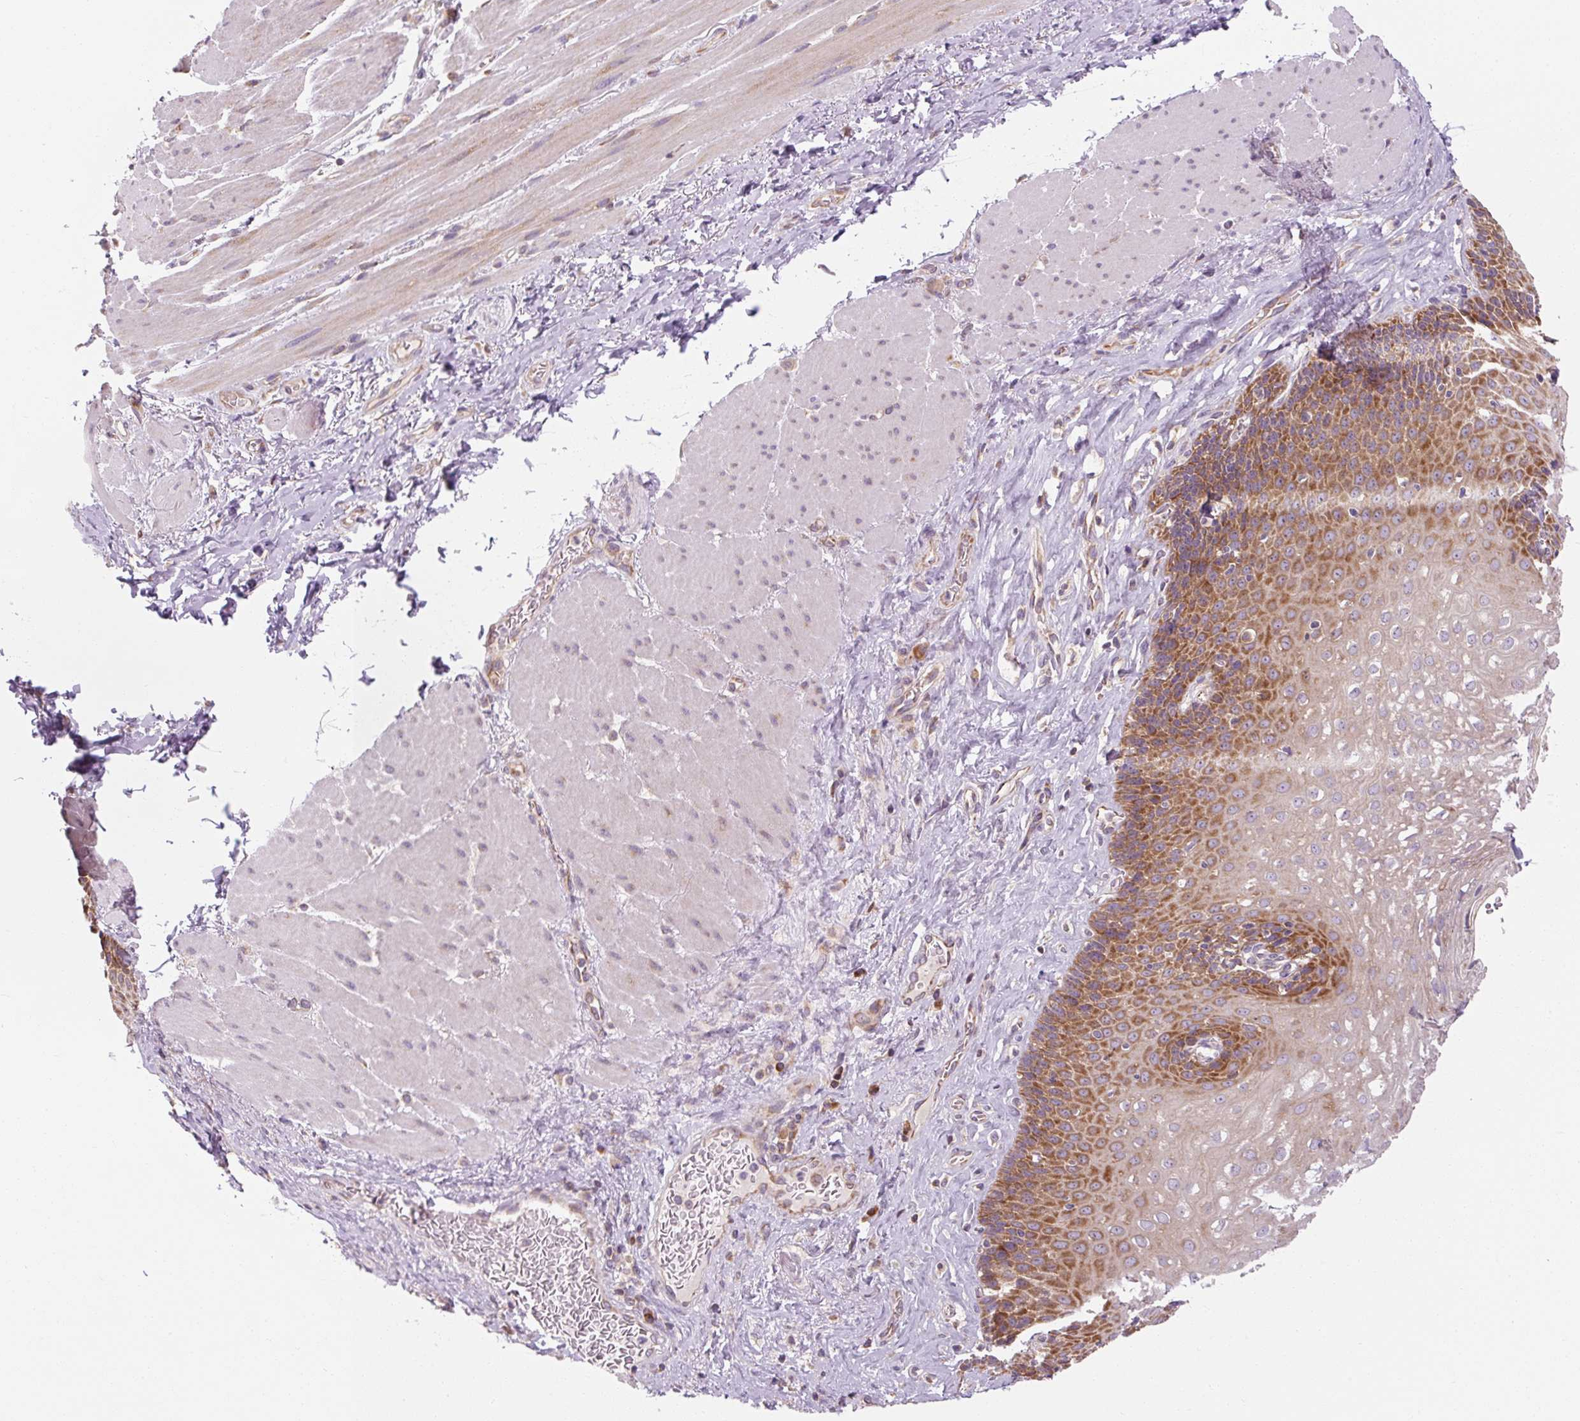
{"staining": {"intensity": "moderate", "quantity": ">75%", "location": "cytoplasmic/membranous"}, "tissue": "esophagus", "cell_type": "Squamous epithelial cells", "image_type": "normal", "snomed": [{"axis": "morphology", "description": "Normal tissue, NOS"}, {"axis": "topography", "description": "Esophagus"}], "caption": "Protein staining displays moderate cytoplasmic/membranous expression in approximately >75% of squamous epithelial cells in normal esophagus. The protein is stained brown, and the nuclei are stained in blue (DAB IHC with brightfield microscopy, high magnification).", "gene": "PRSS48", "patient": {"sex": "female", "age": 66}}